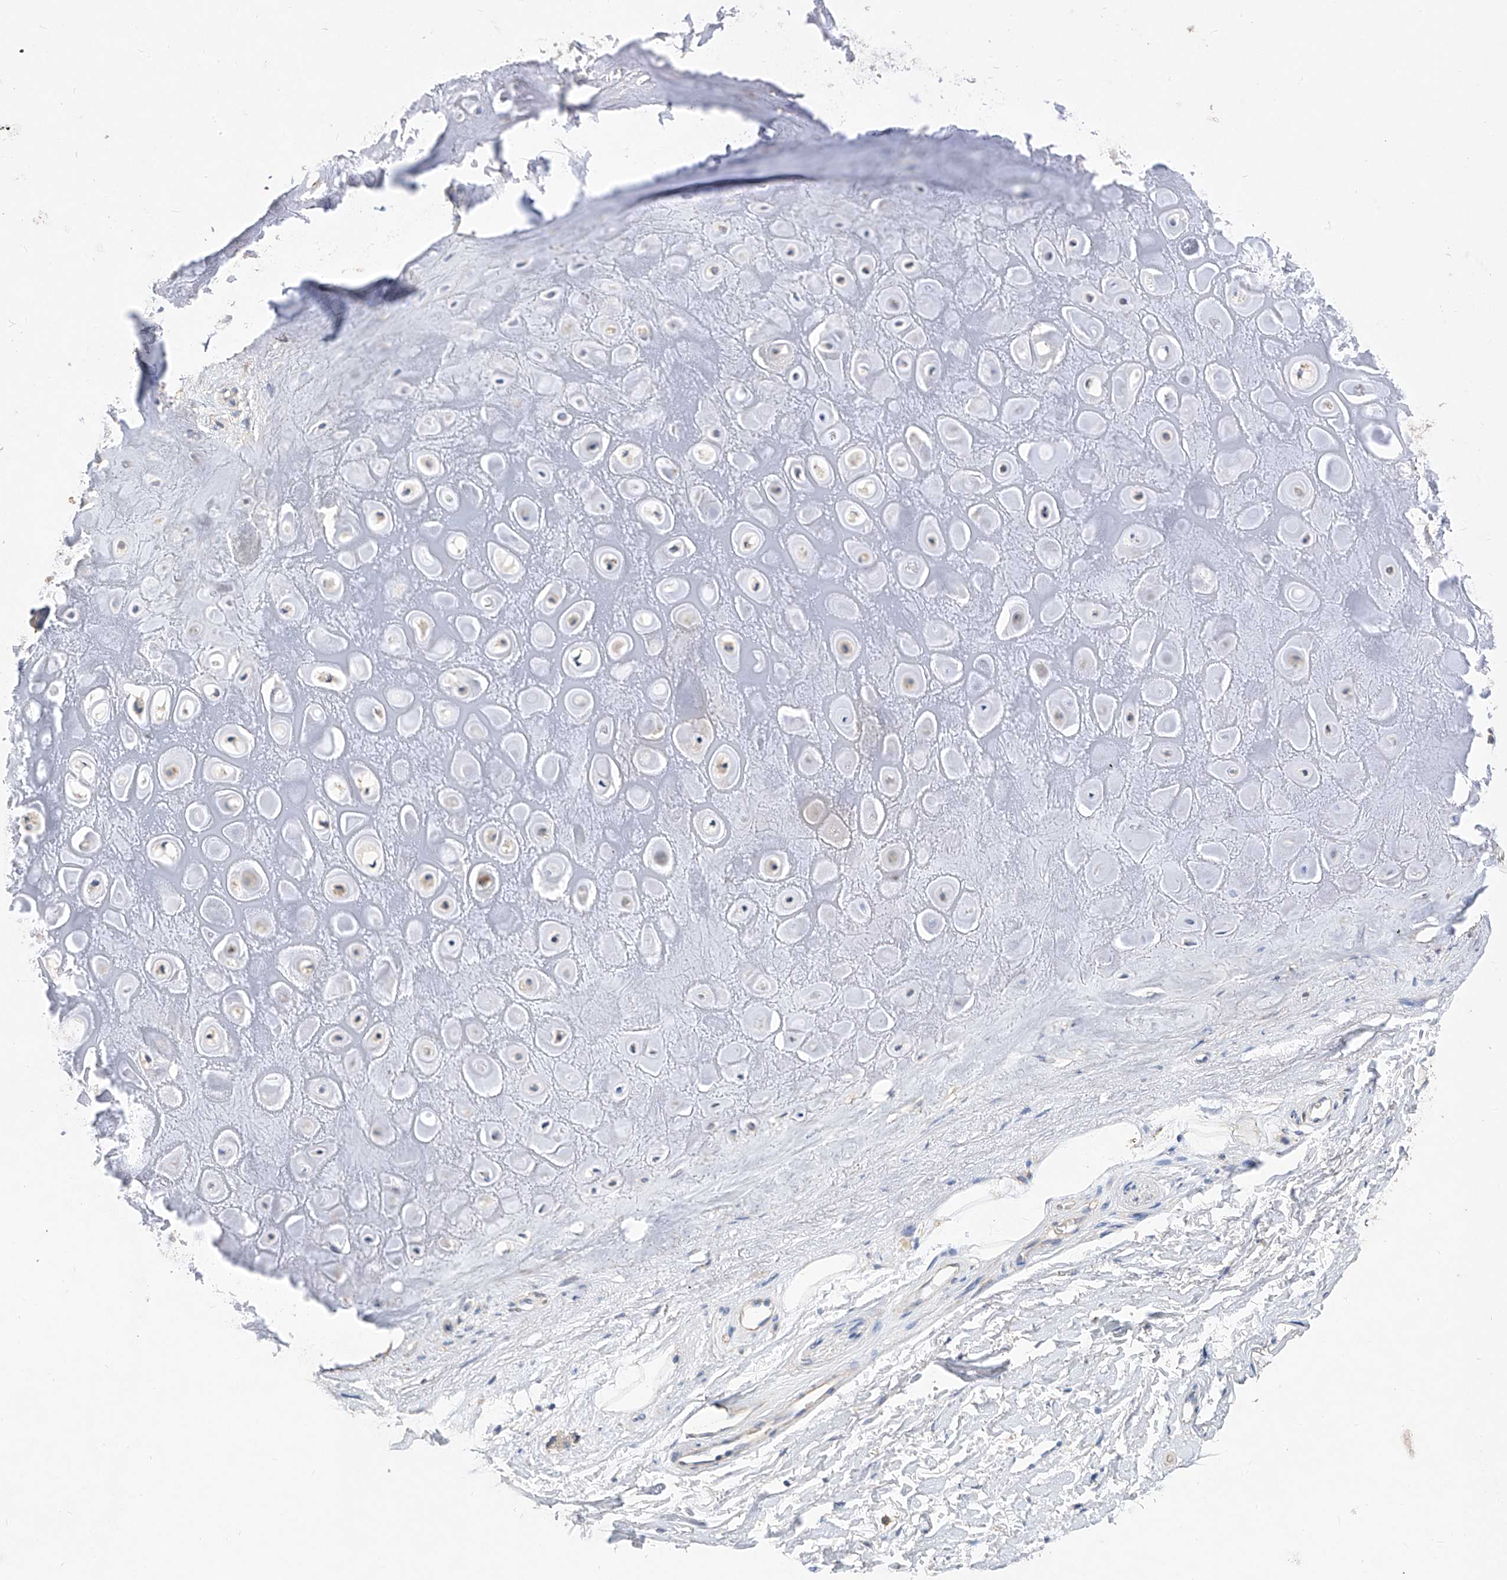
{"staining": {"intensity": "weak", "quantity": "25%-75%", "location": "cytoplasmic/membranous"}, "tissue": "adipose tissue", "cell_type": "Adipocytes", "image_type": "normal", "snomed": [{"axis": "morphology", "description": "Normal tissue, NOS"}, {"axis": "morphology", "description": "Basal cell carcinoma"}, {"axis": "topography", "description": "Skin"}], "caption": "This image shows immunohistochemistry (IHC) staining of benign human adipose tissue, with low weak cytoplasmic/membranous positivity in approximately 25%-75% of adipocytes.", "gene": "AMD1", "patient": {"sex": "female", "age": 89}}